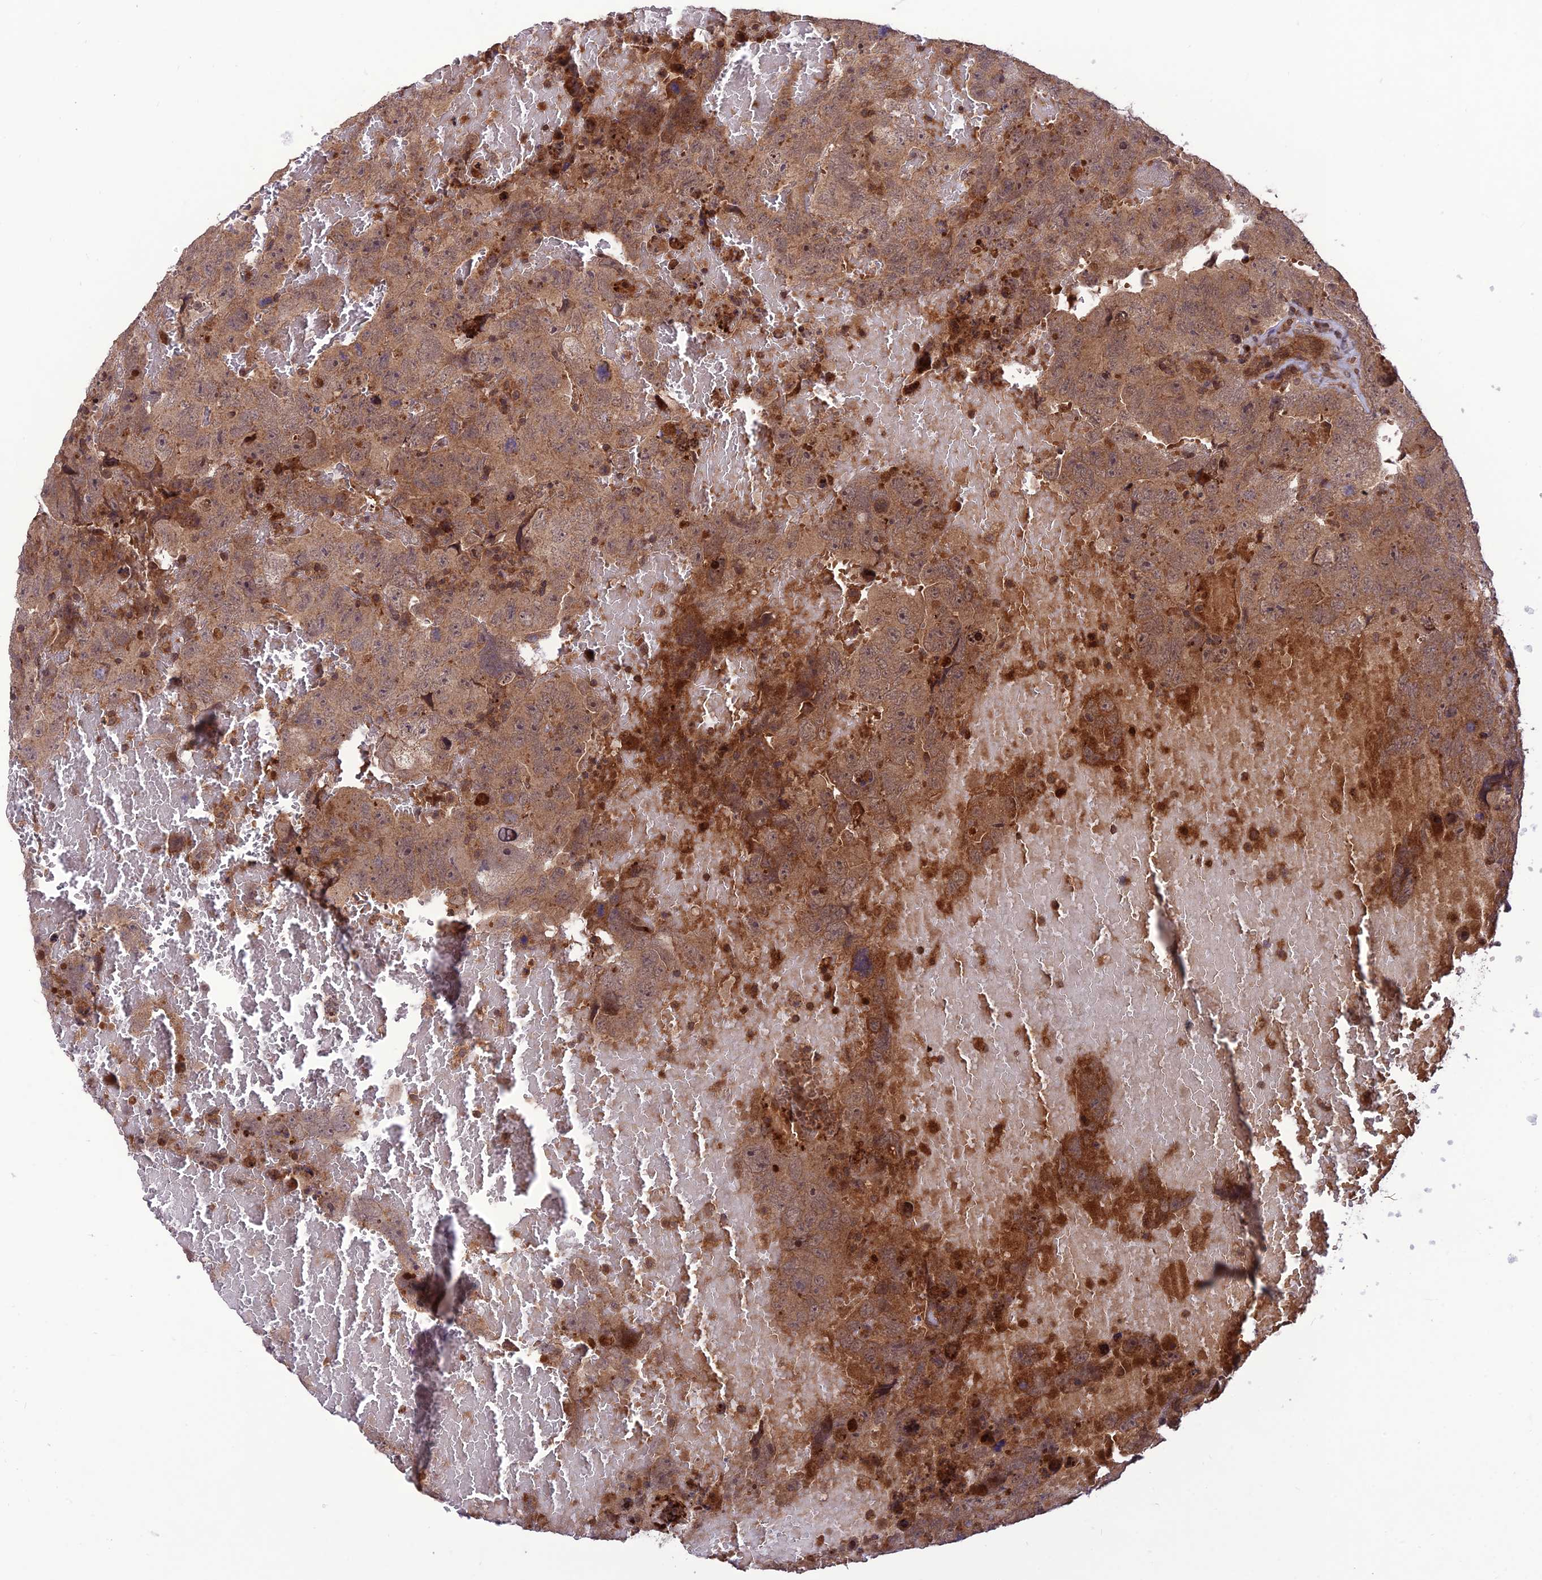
{"staining": {"intensity": "moderate", "quantity": ">75%", "location": "cytoplasmic/membranous,nuclear"}, "tissue": "testis cancer", "cell_type": "Tumor cells", "image_type": "cancer", "snomed": [{"axis": "morphology", "description": "Carcinoma, Embryonal, NOS"}, {"axis": "topography", "description": "Testis"}], "caption": "There is medium levels of moderate cytoplasmic/membranous and nuclear staining in tumor cells of testis cancer, as demonstrated by immunohistochemical staining (brown color).", "gene": "NDUFC1", "patient": {"sex": "male", "age": 45}}